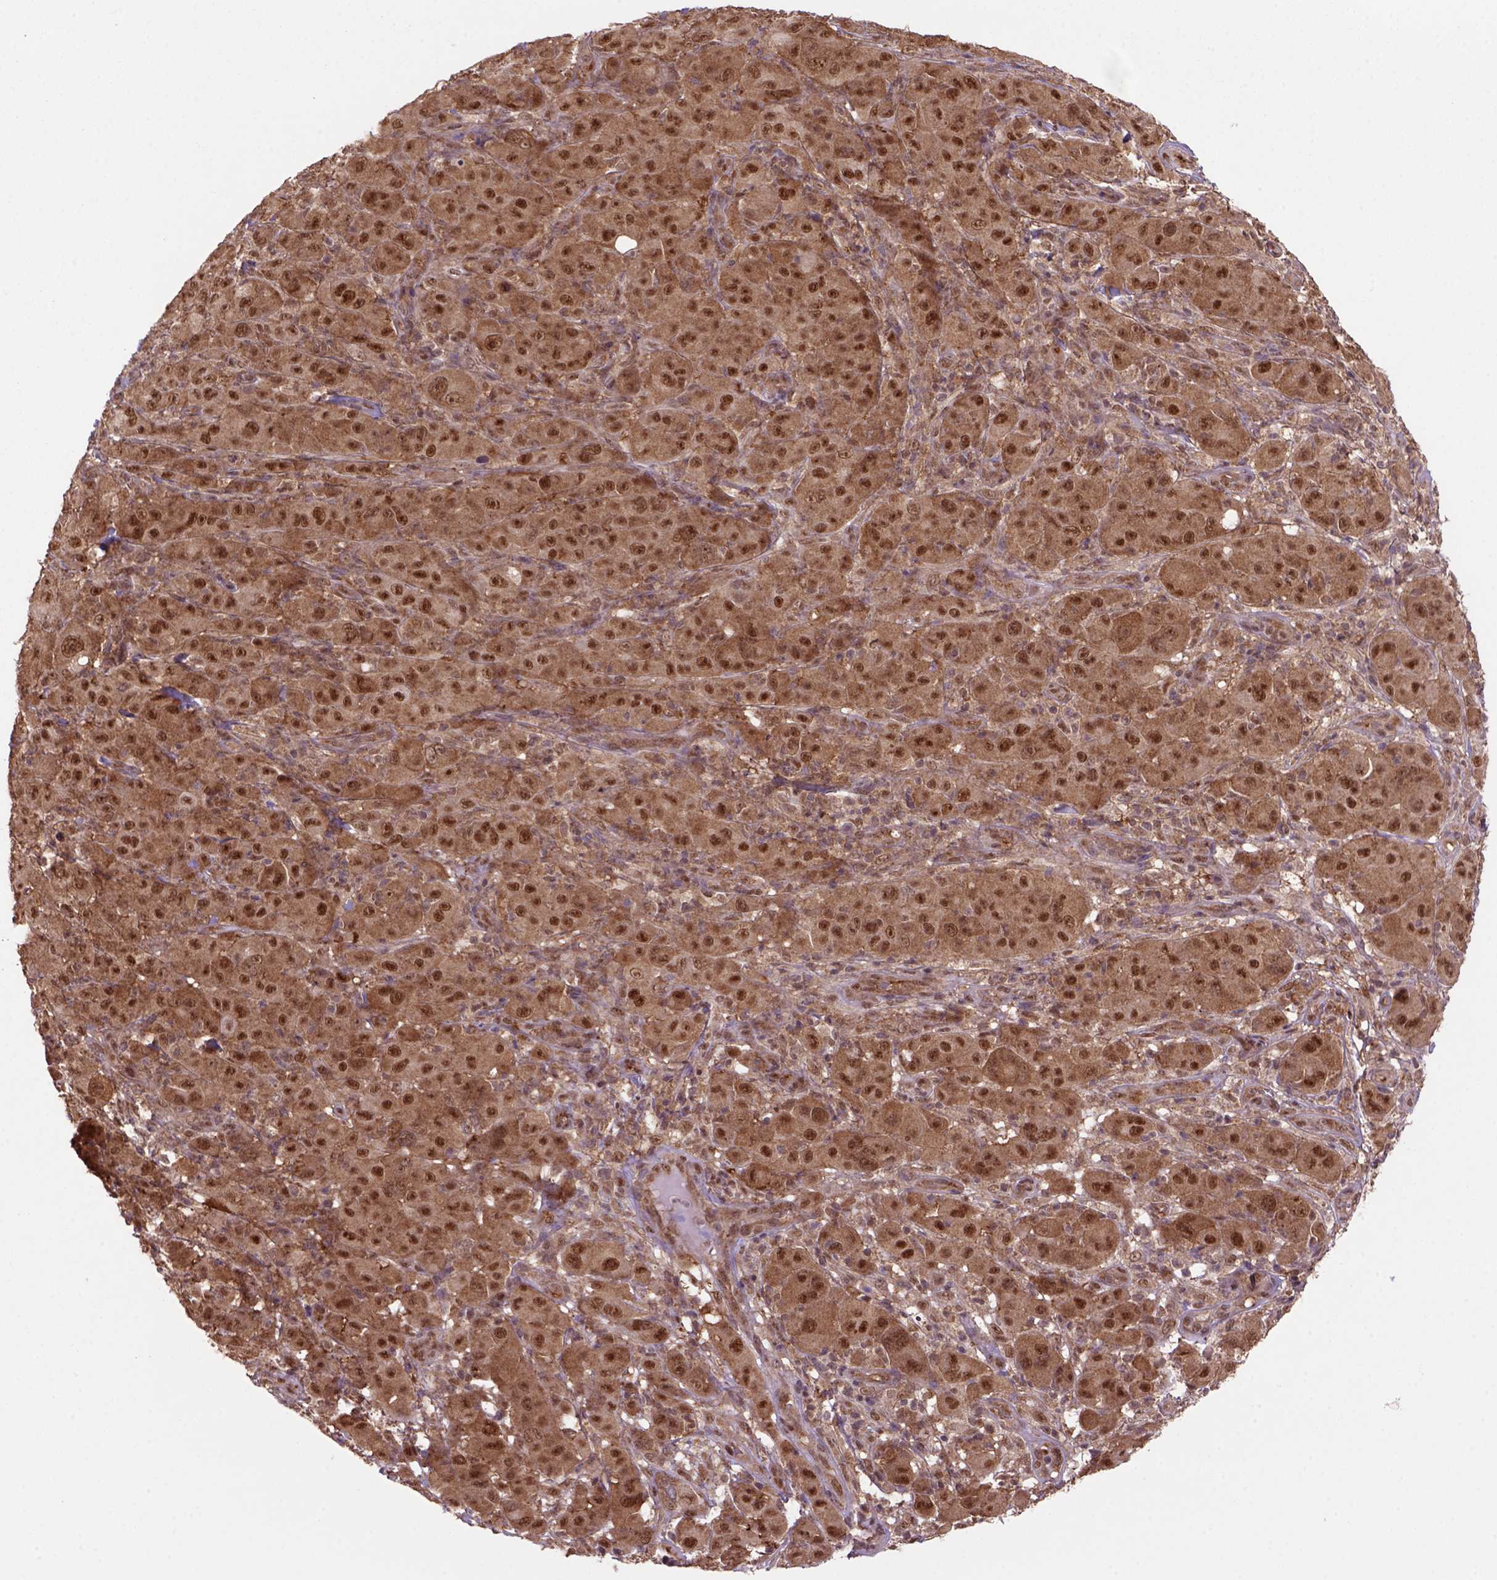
{"staining": {"intensity": "strong", "quantity": ">75%", "location": "cytoplasmic/membranous,nuclear"}, "tissue": "melanoma", "cell_type": "Tumor cells", "image_type": "cancer", "snomed": [{"axis": "morphology", "description": "Malignant melanoma, NOS"}, {"axis": "topography", "description": "Skin"}], "caption": "This image shows IHC staining of melanoma, with high strong cytoplasmic/membranous and nuclear expression in approximately >75% of tumor cells.", "gene": "PSMC2", "patient": {"sex": "female", "age": 87}}